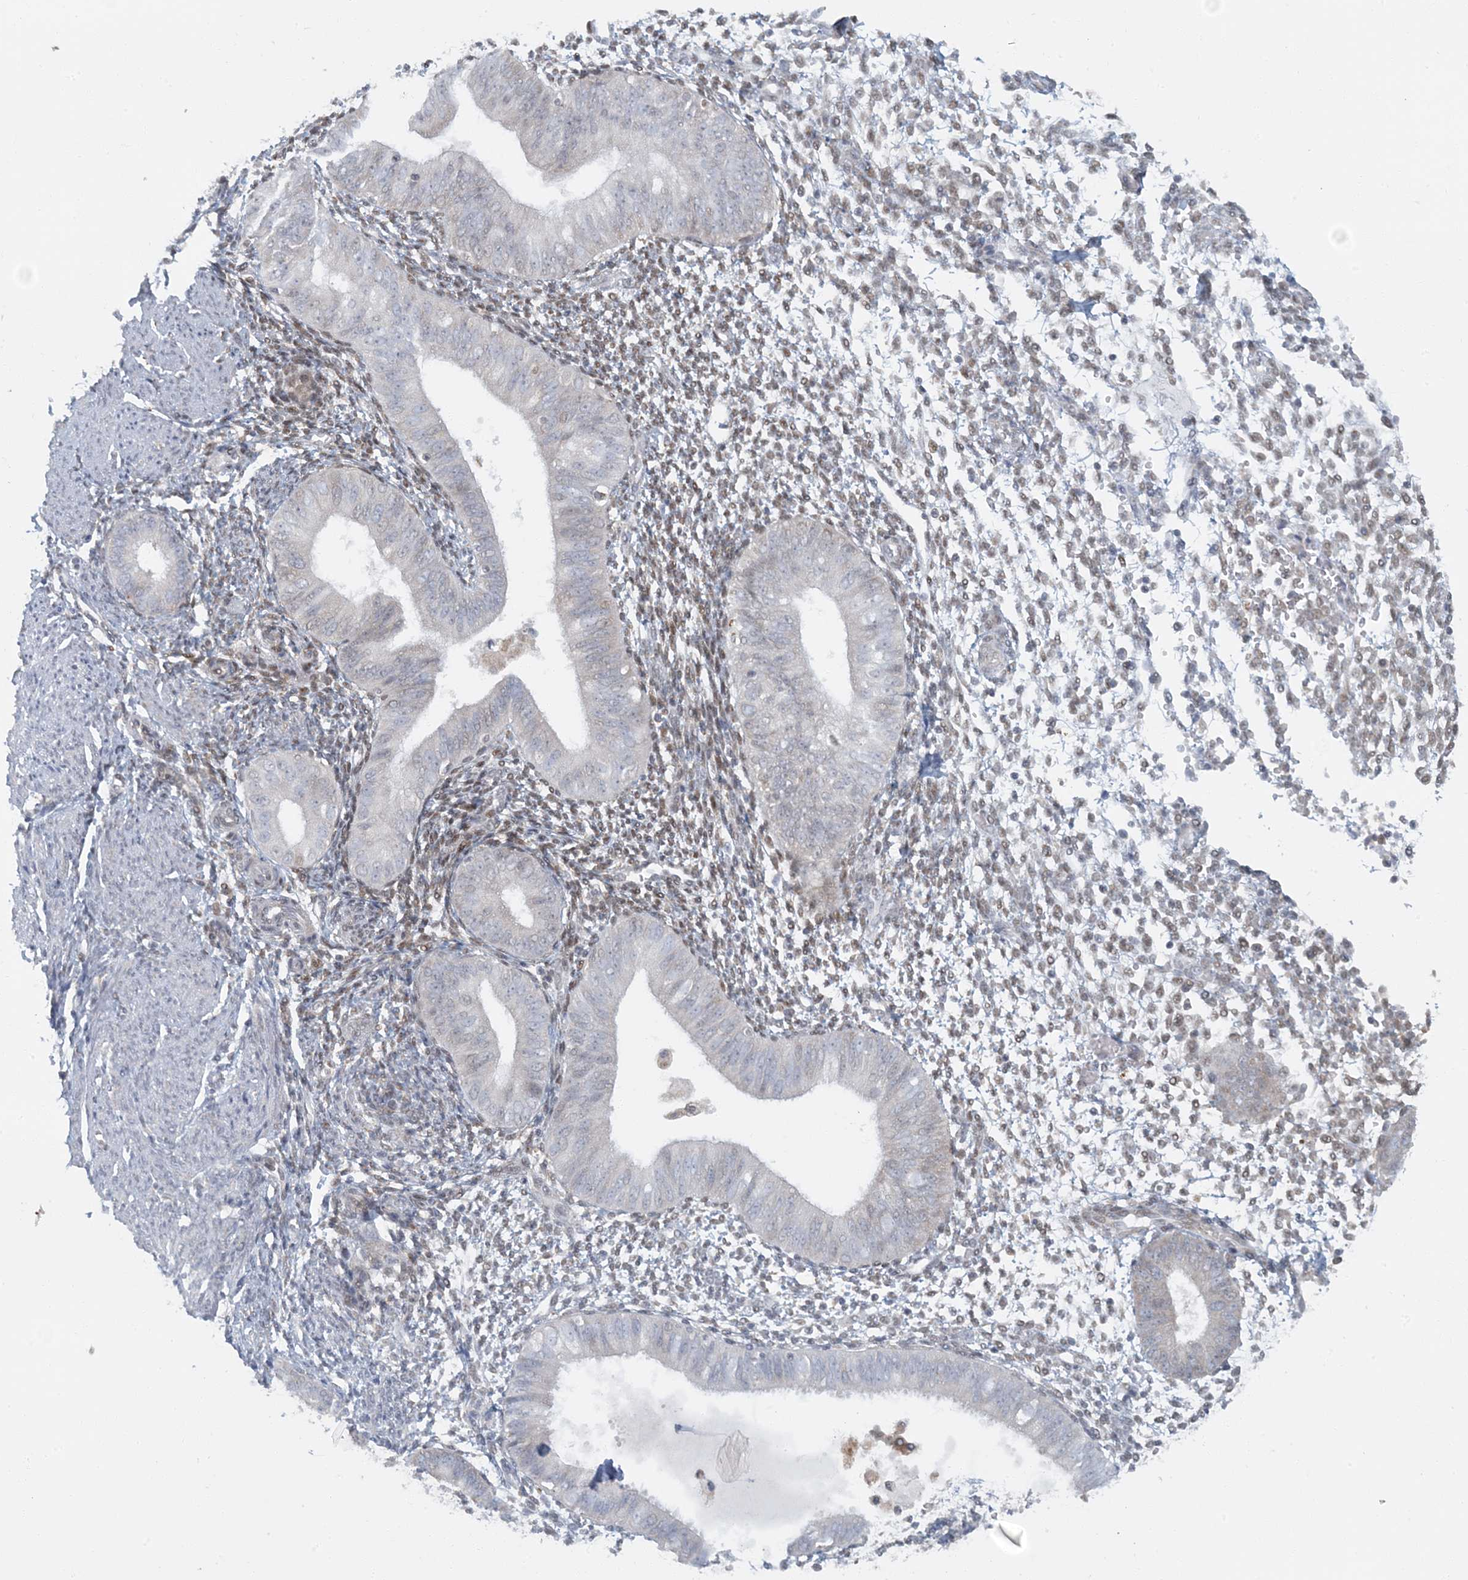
{"staining": {"intensity": "moderate", "quantity": "25%-75%", "location": "nuclear"}, "tissue": "endometrium", "cell_type": "Cells in endometrial stroma", "image_type": "normal", "snomed": [{"axis": "morphology", "description": "Normal tissue, NOS"}, {"axis": "topography", "description": "Uterus"}, {"axis": "topography", "description": "Endometrium"}], "caption": "Immunohistochemical staining of benign endometrium reveals medium levels of moderate nuclear staining in approximately 25%-75% of cells in endometrial stroma.", "gene": "AK9", "patient": {"sex": "female", "age": 48}}